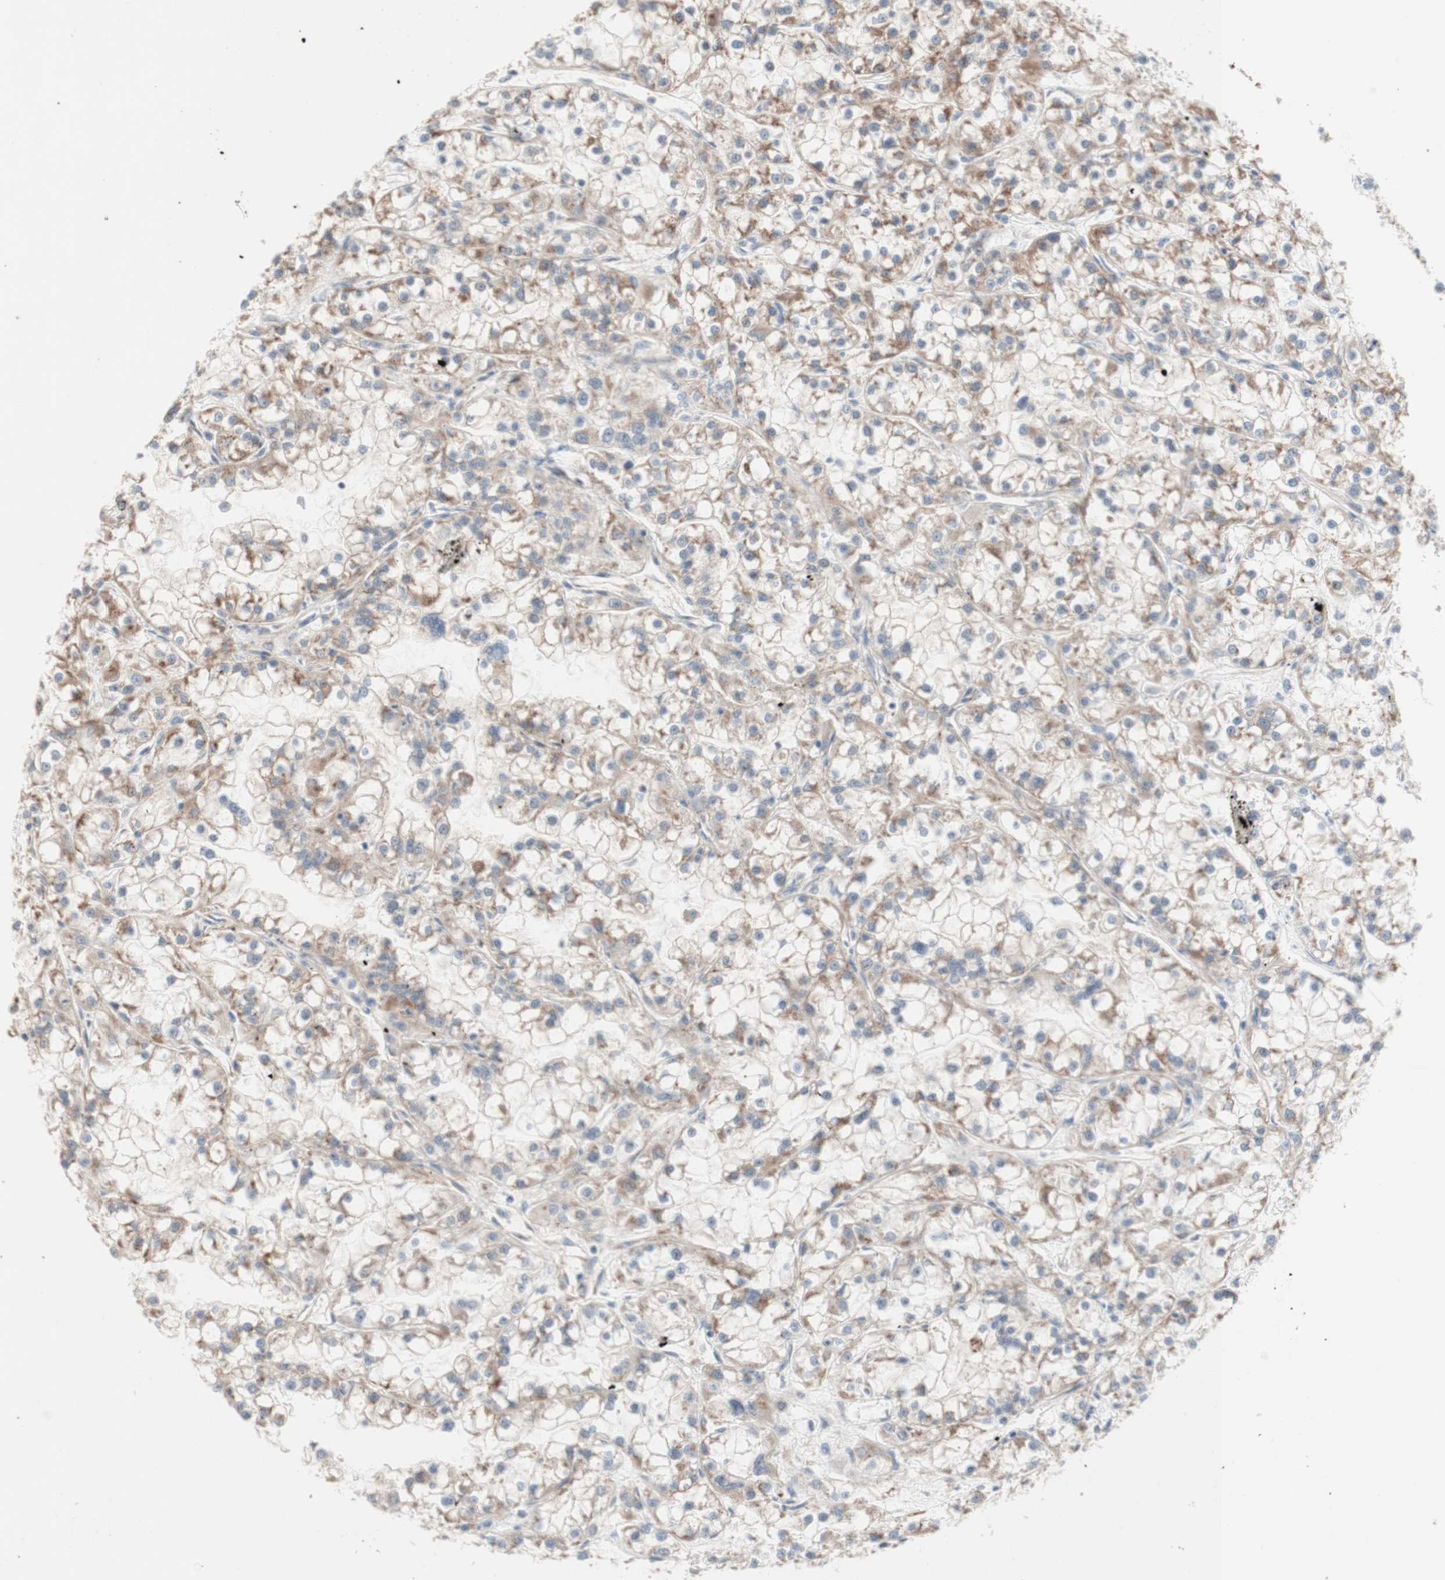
{"staining": {"intensity": "moderate", "quantity": ">75%", "location": "cytoplasmic/membranous"}, "tissue": "renal cancer", "cell_type": "Tumor cells", "image_type": "cancer", "snomed": [{"axis": "morphology", "description": "Adenocarcinoma, NOS"}, {"axis": "topography", "description": "Kidney"}], "caption": "About >75% of tumor cells in human renal cancer show moderate cytoplasmic/membranous protein positivity as visualized by brown immunohistochemical staining.", "gene": "CNN3", "patient": {"sex": "female", "age": 52}}